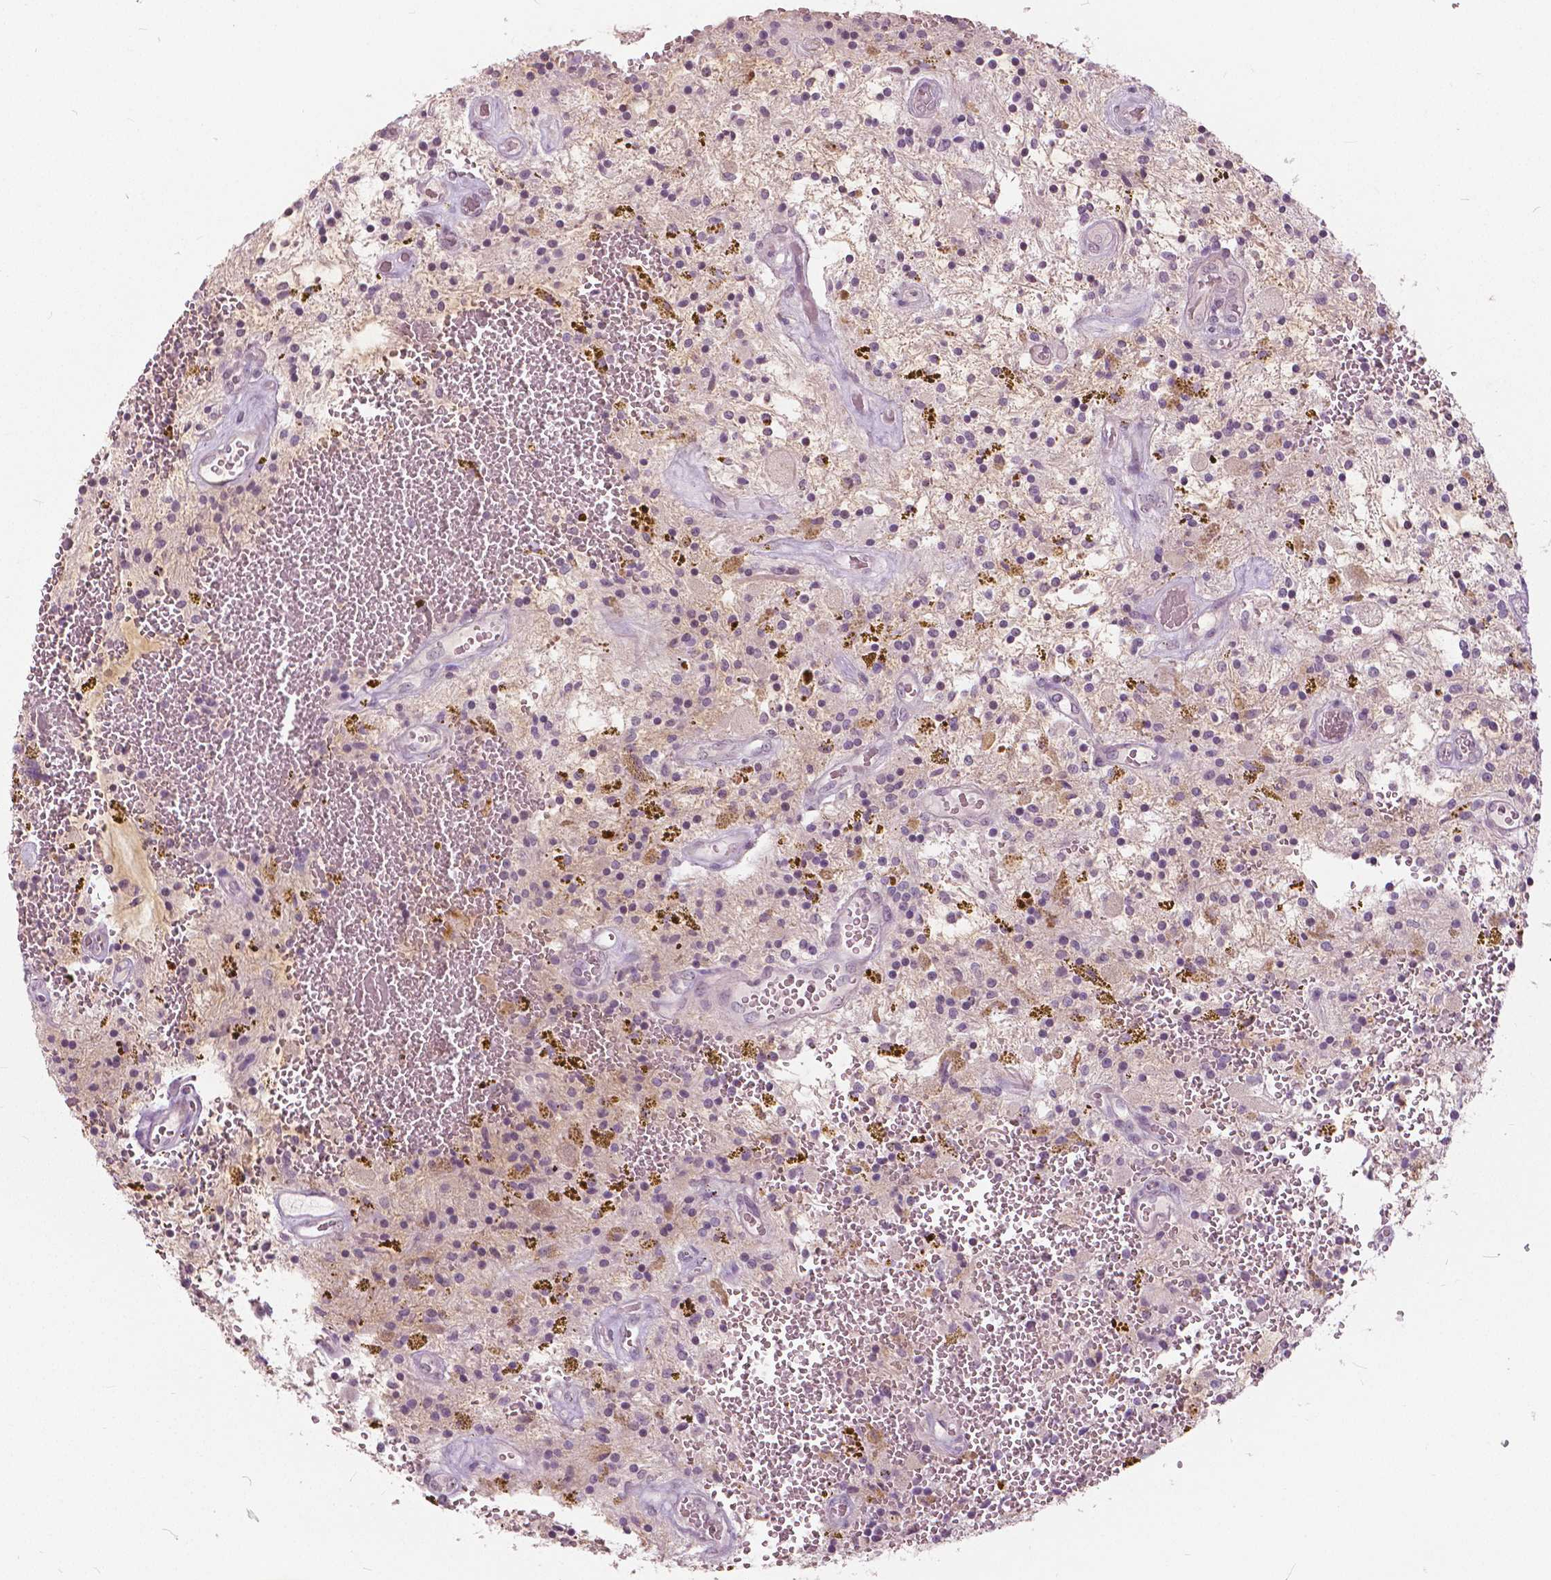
{"staining": {"intensity": "negative", "quantity": "none", "location": "none"}, "tissue": "glioma", "cell_type": "Tumor cells", "image_type": "cancer", "snomed": [{"axis": "morphology", "description": "Glioma, malignant, Low grade"}, {"axis": "topography", "description": "Cerebellum"}], "caption": "Immunohistochemistry image of human glioma stained for a protein (brown), which displays no expression in tumor cells.", "gene": "NANOG", "patient": {"sex": "female", "age": 14}}